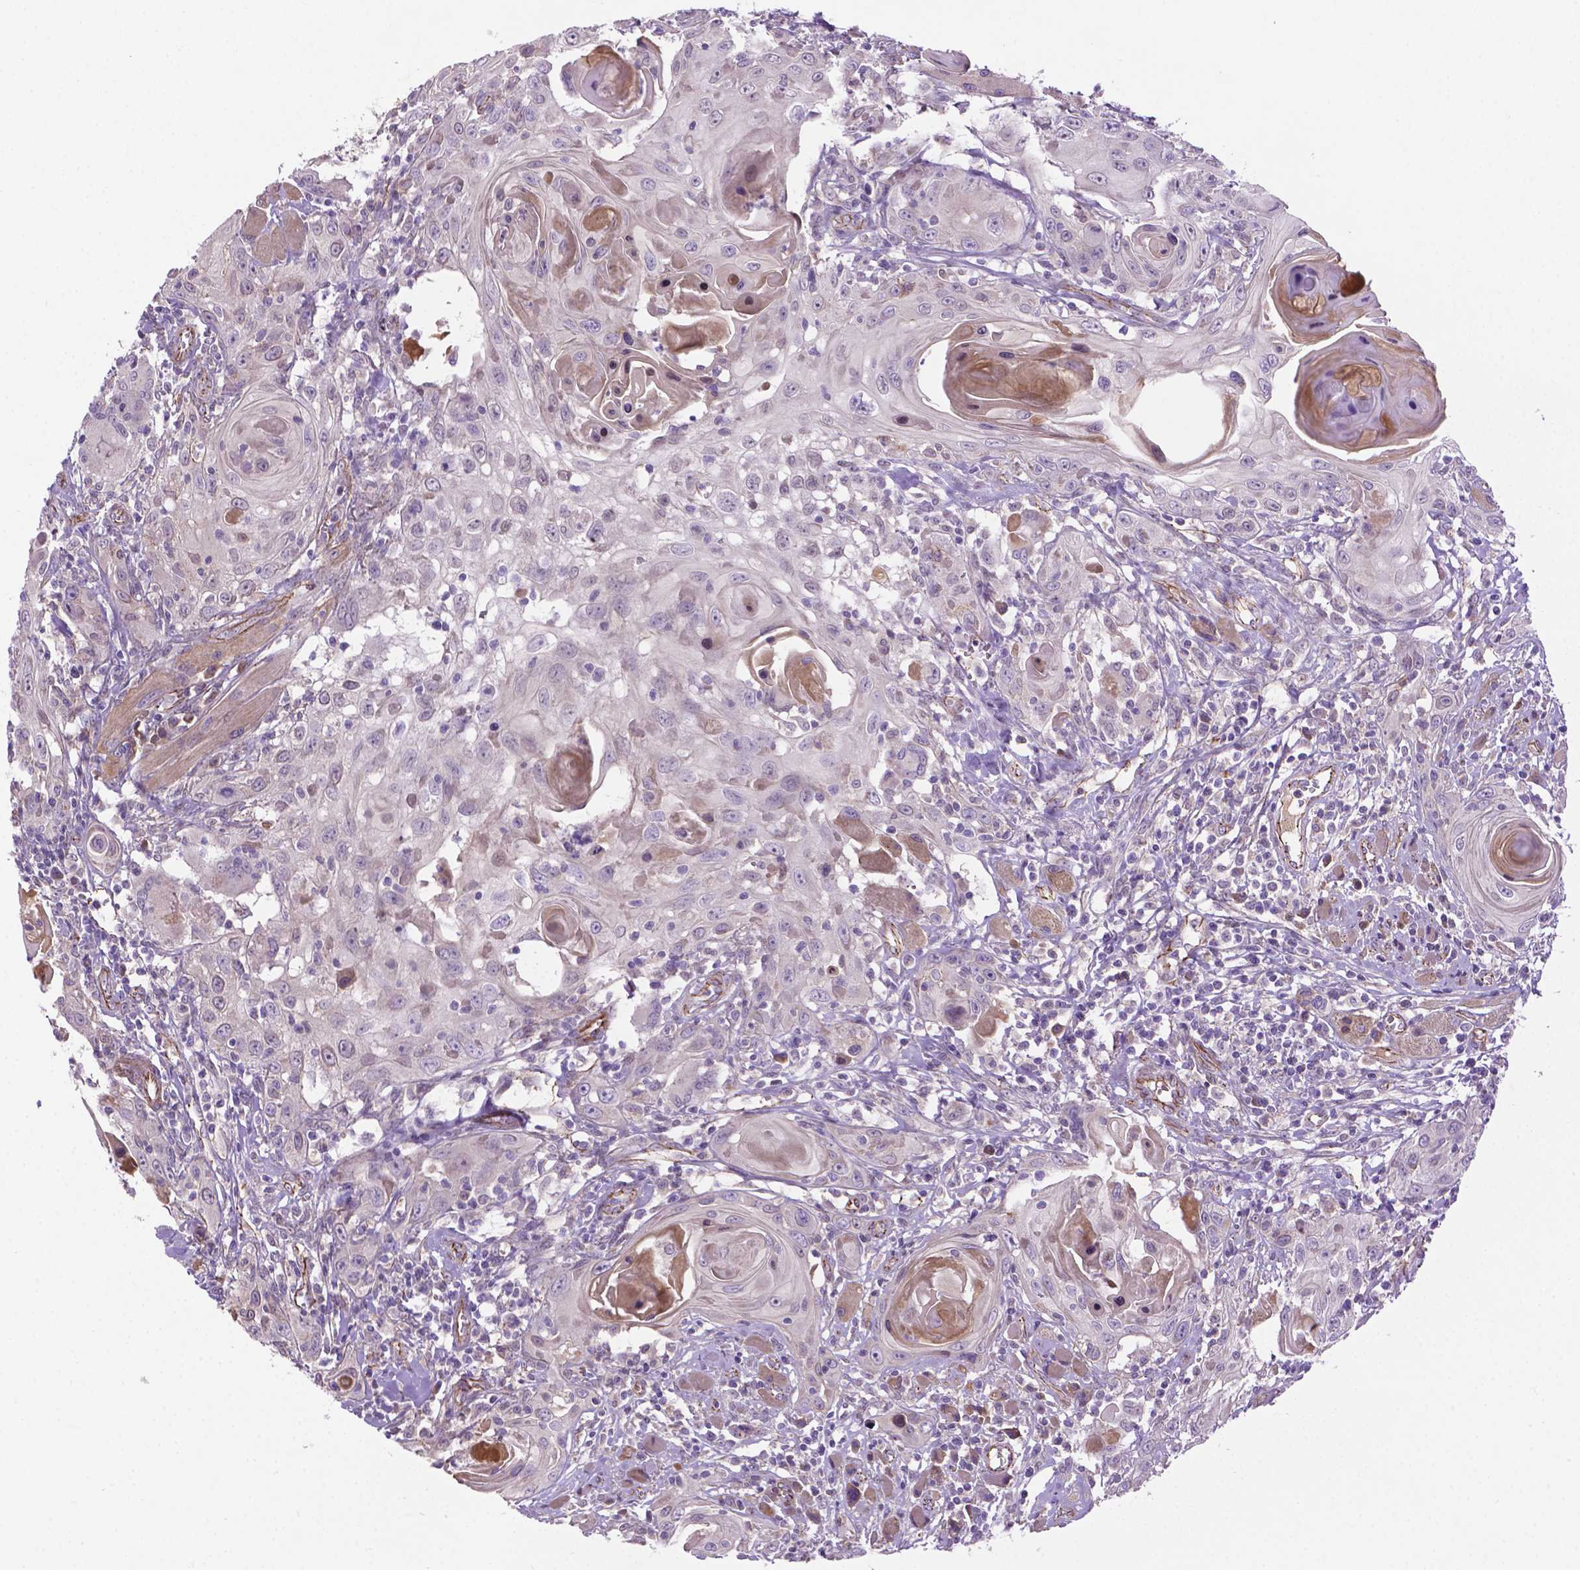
{"staining": {"intensity": "negative", "quantity": "none", "location": "none"}, "tissue": "head and neck cancer", "cell_type": "Tumor cells", "image_type": "cancer", "snomed": [{"axis": "morphology", "description": "Squamous cell carcinoma, NOS"}, {"axis": "topography", "description": "Head-Neck"}], "caption": "This histopathology image is of head and neck cancer stained with immunohistochemistry (IHC) to label a protein in brown with the nuclei are counter-stained blue. There is no staining in tumor cells.", "gene": "CCER2", "patient": {"sex": "female", "age": 80}}